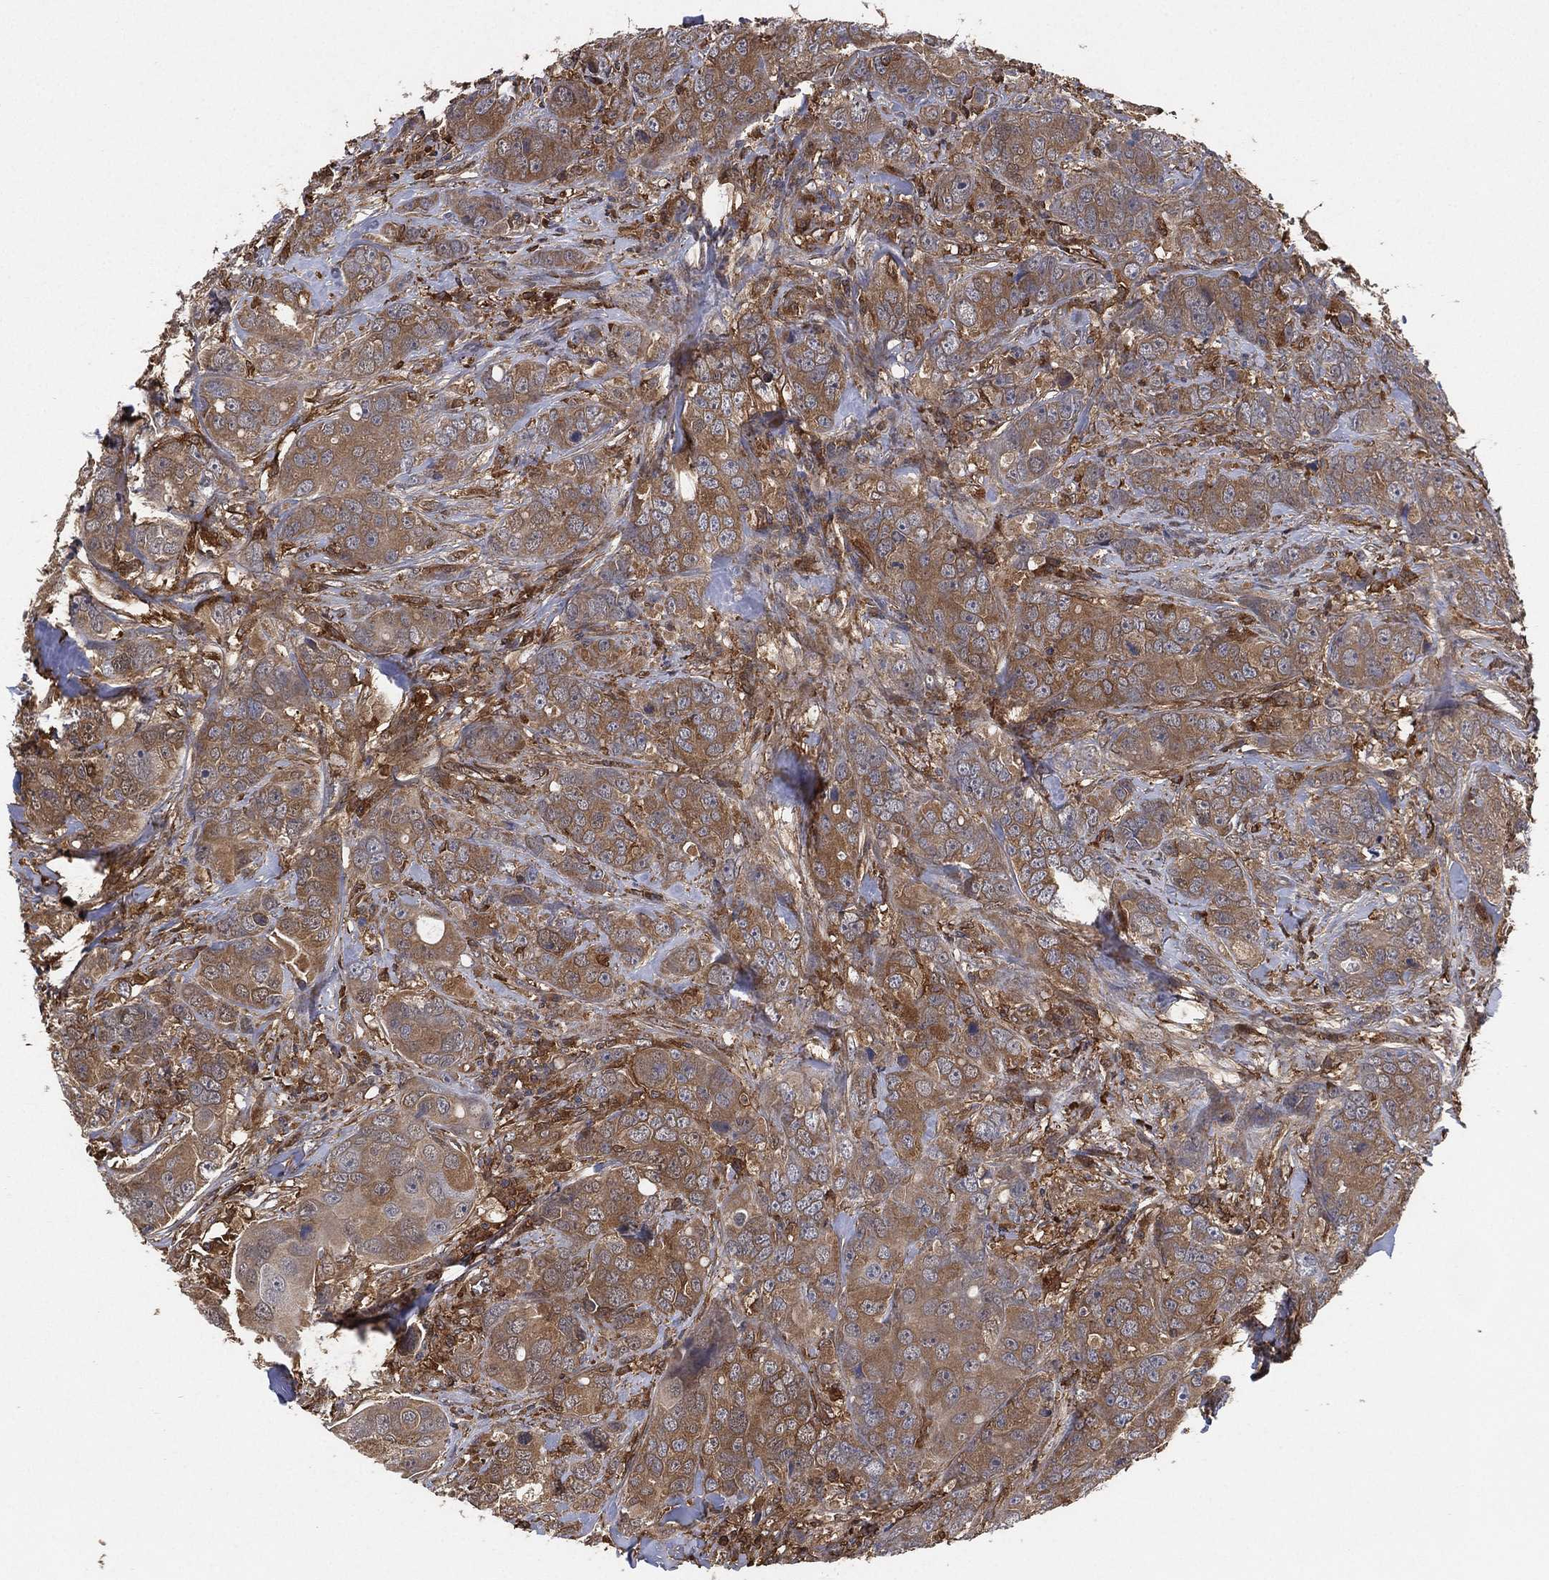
{"staining": {"intensity": "moderate", "quantity": "25%-75%", "location": "cytoplasmic/membranous"}, "tissue": "breast cancer", "cell_type": "Tumor cells", "image_type": "cancer", "snomed": [{"axis": "morphology", "description": "Duct carcinoma"}, {"axis": "topography", "description": "Breast"}], "caption": "This micrograph displays immunohistochemistry staining of breast cancer (intraductal carcinoma), with medium moderate cytoplasmic/membranous expression in approximately 25%-75% of tumor cells.", "gene": "PSMG4", "patient": {"sex": "female", "age": 43}}